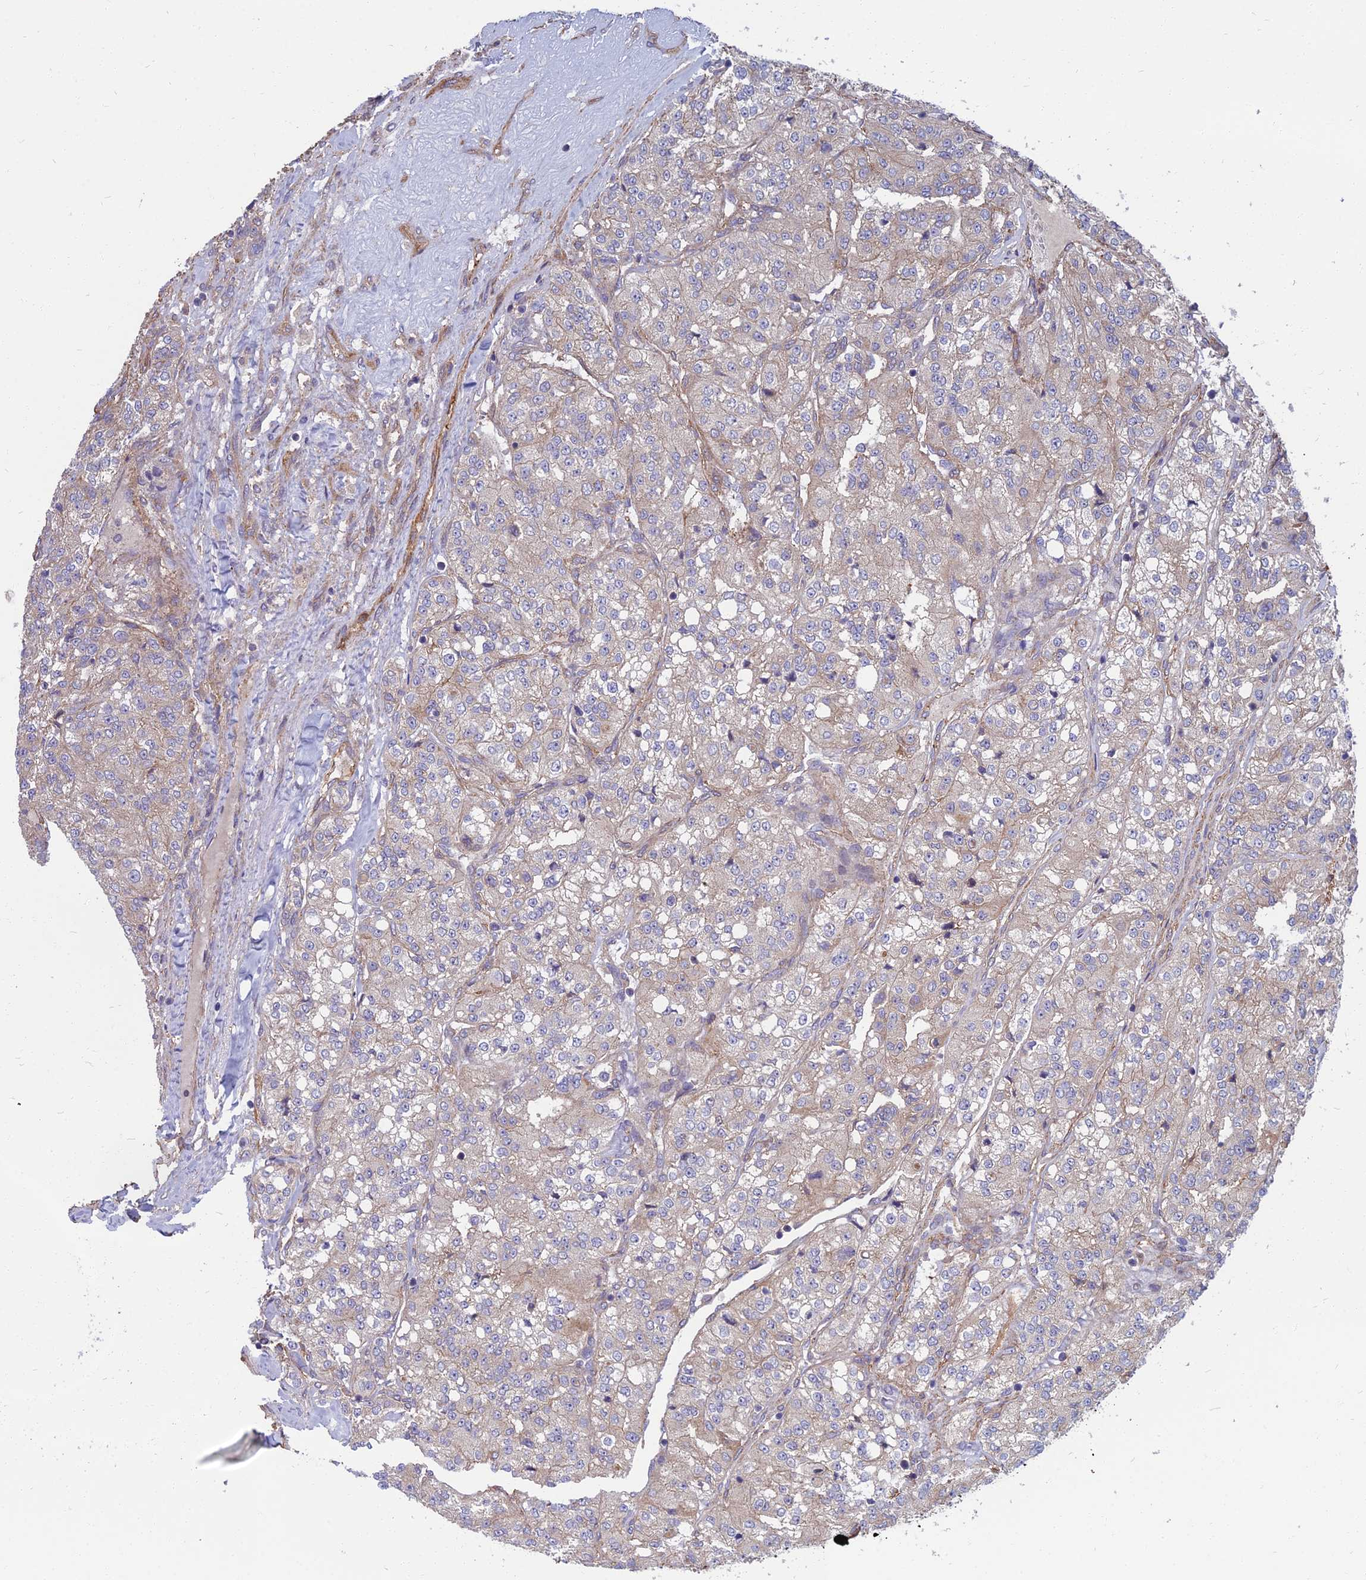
{"staining": {"intensity": "weak", "quantity": "<25%", "location": "cytoplasmic/membranous"}, "tissue": "renal cancer", "cell_type": "Tumor cells", "image_type": "cancer", "snomed": [{"axis": "morphology", "description": "Adenocarcinoma, NOS"}, {"axis": "topography", "description": "Kidney"}], "caption": "IHC of renal adenocarcinoma displays no staining in tumor cells.", "gene": "WDR24", "patient": {"sex": "female", "age": 63}}